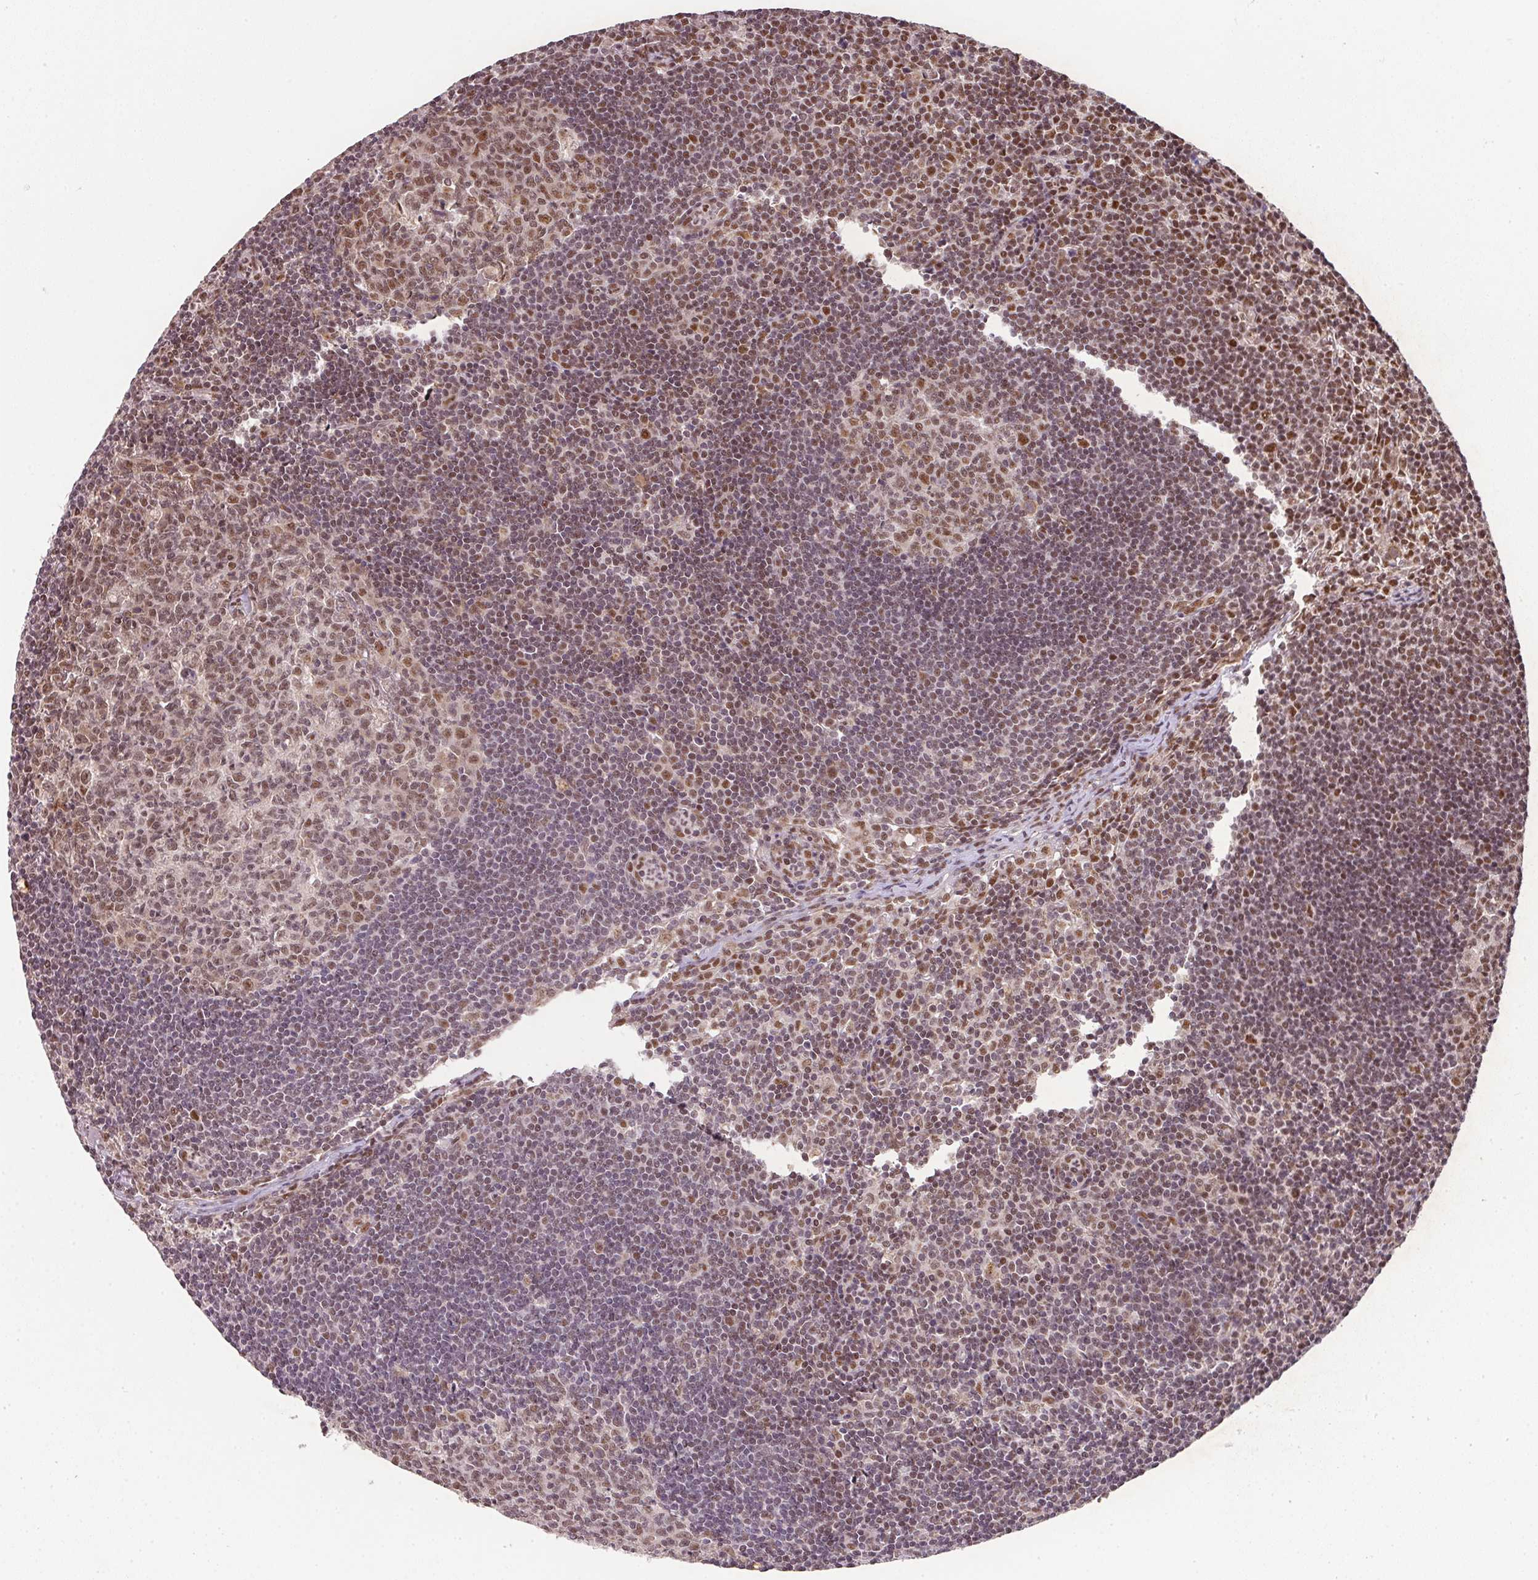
{"staining": {"intensity": "moderate", "quantity": ">75%", "location": "nuclear"}, "tissue": "lymph node", "cell_type": "Germinal center cells", "image_type": "normal", "snomed": [{"axis": "morphology", "description": "Normal tissue, NOS"}, {"axis": "topography", "description": "Lymph node"}], "caption": "Immunohistochemistry of unremarkable human lymph node exhibits medium levels of moderate nuclear staining in about >75% of germinal center cells. (DAB = brown stain, brightfield microscopy at high magnification).", "gene": "PLK1", "patient": {"sex": "female", "age": 29}}